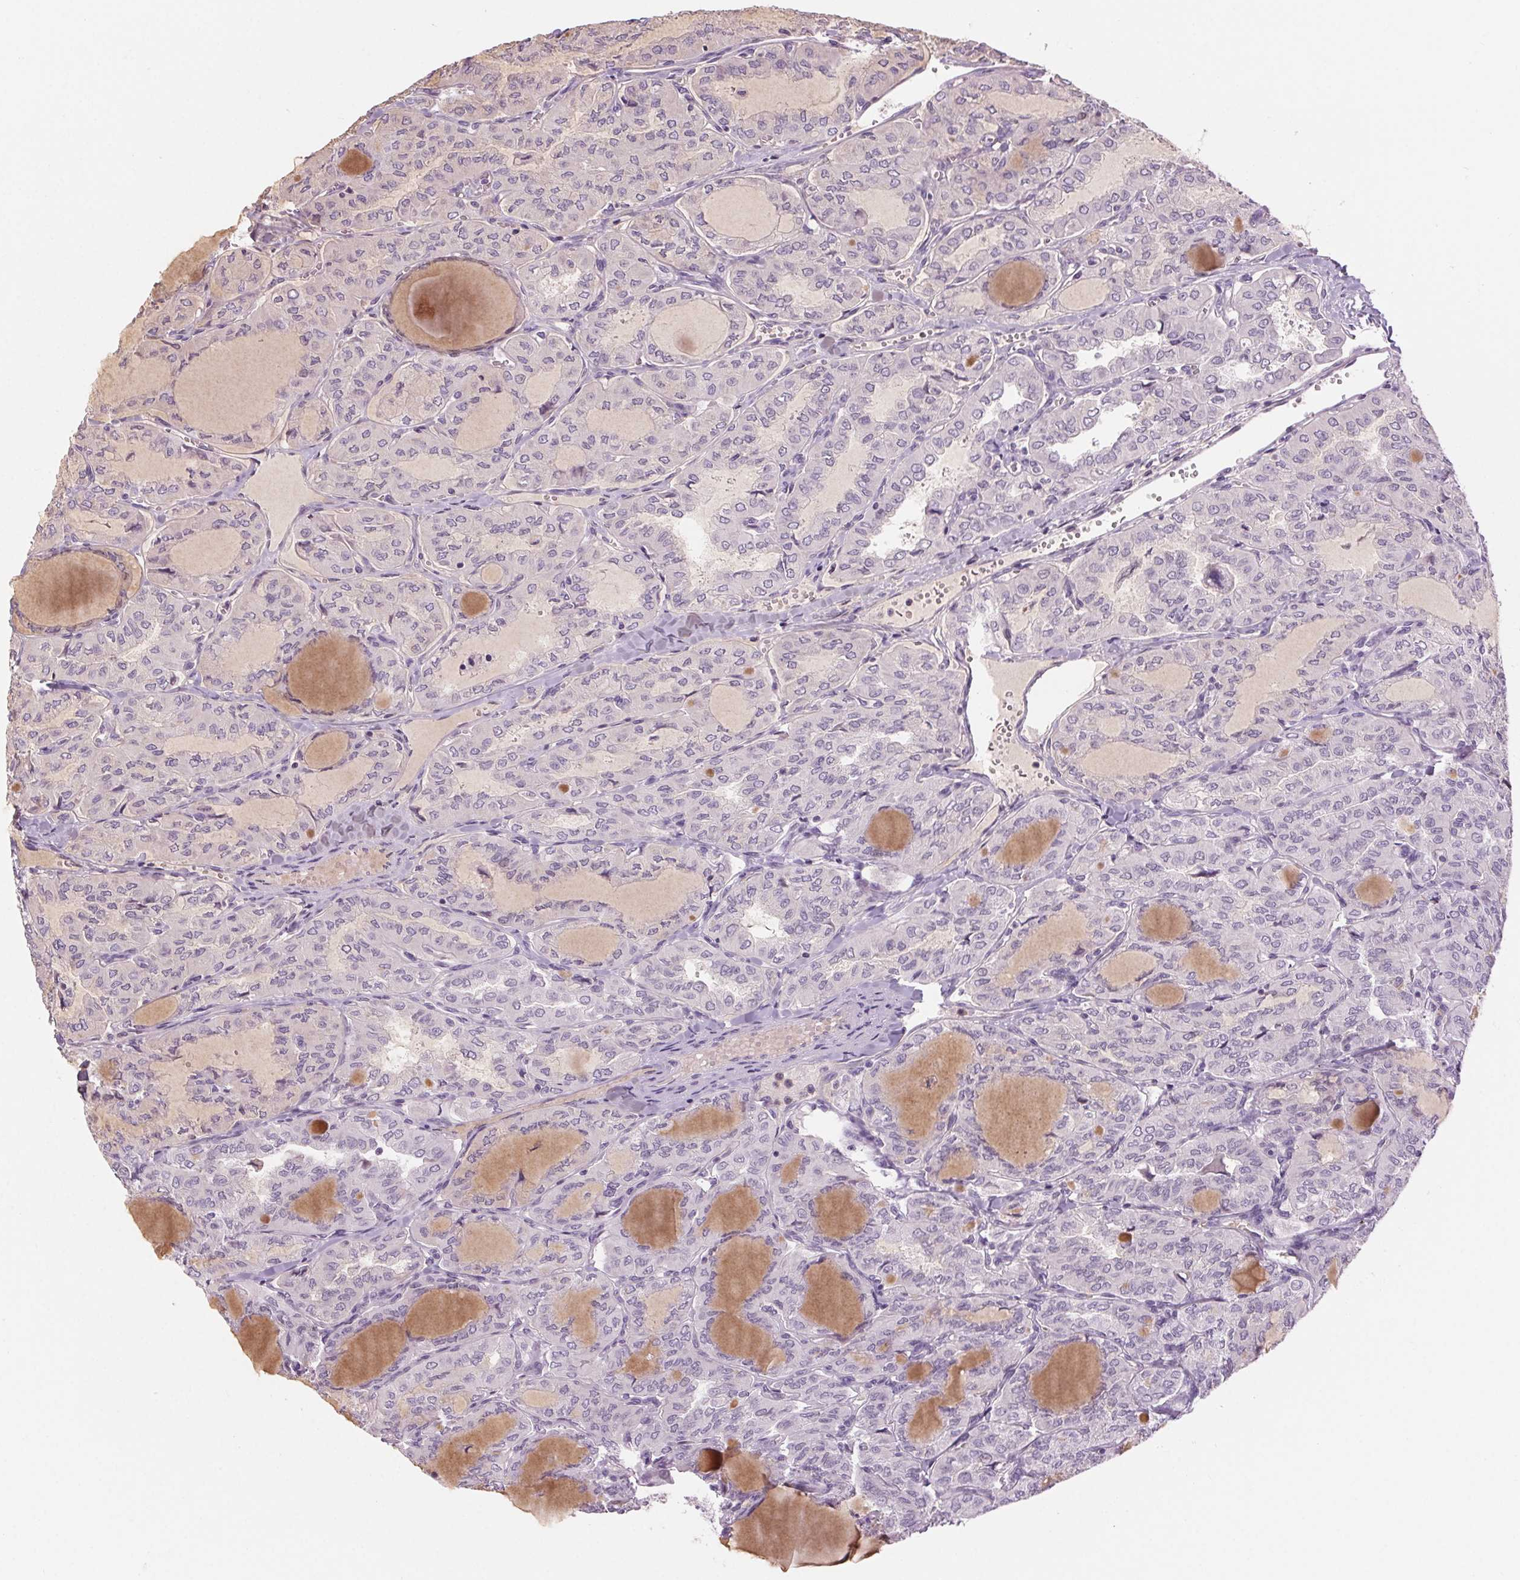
{"staining": {"intensity": "negative", "quantity": "none", "location": "none"}, "tissue": "thyroid cancer", "cell_type": "Tumor cells", "image_type": "cancer", "snomed": [{"axis": "morphology", "description": "Papillary adenocarcinoma, NOS"}, {"axis": "topography", "description": "Thyroid gland"}], "caption": "IHC of papillary adenocarcinoma (thyroid) exhibits no staining in tumor cells.", "gene": "SLC6A19", "patient": {"sex": "male", "age": 20}}